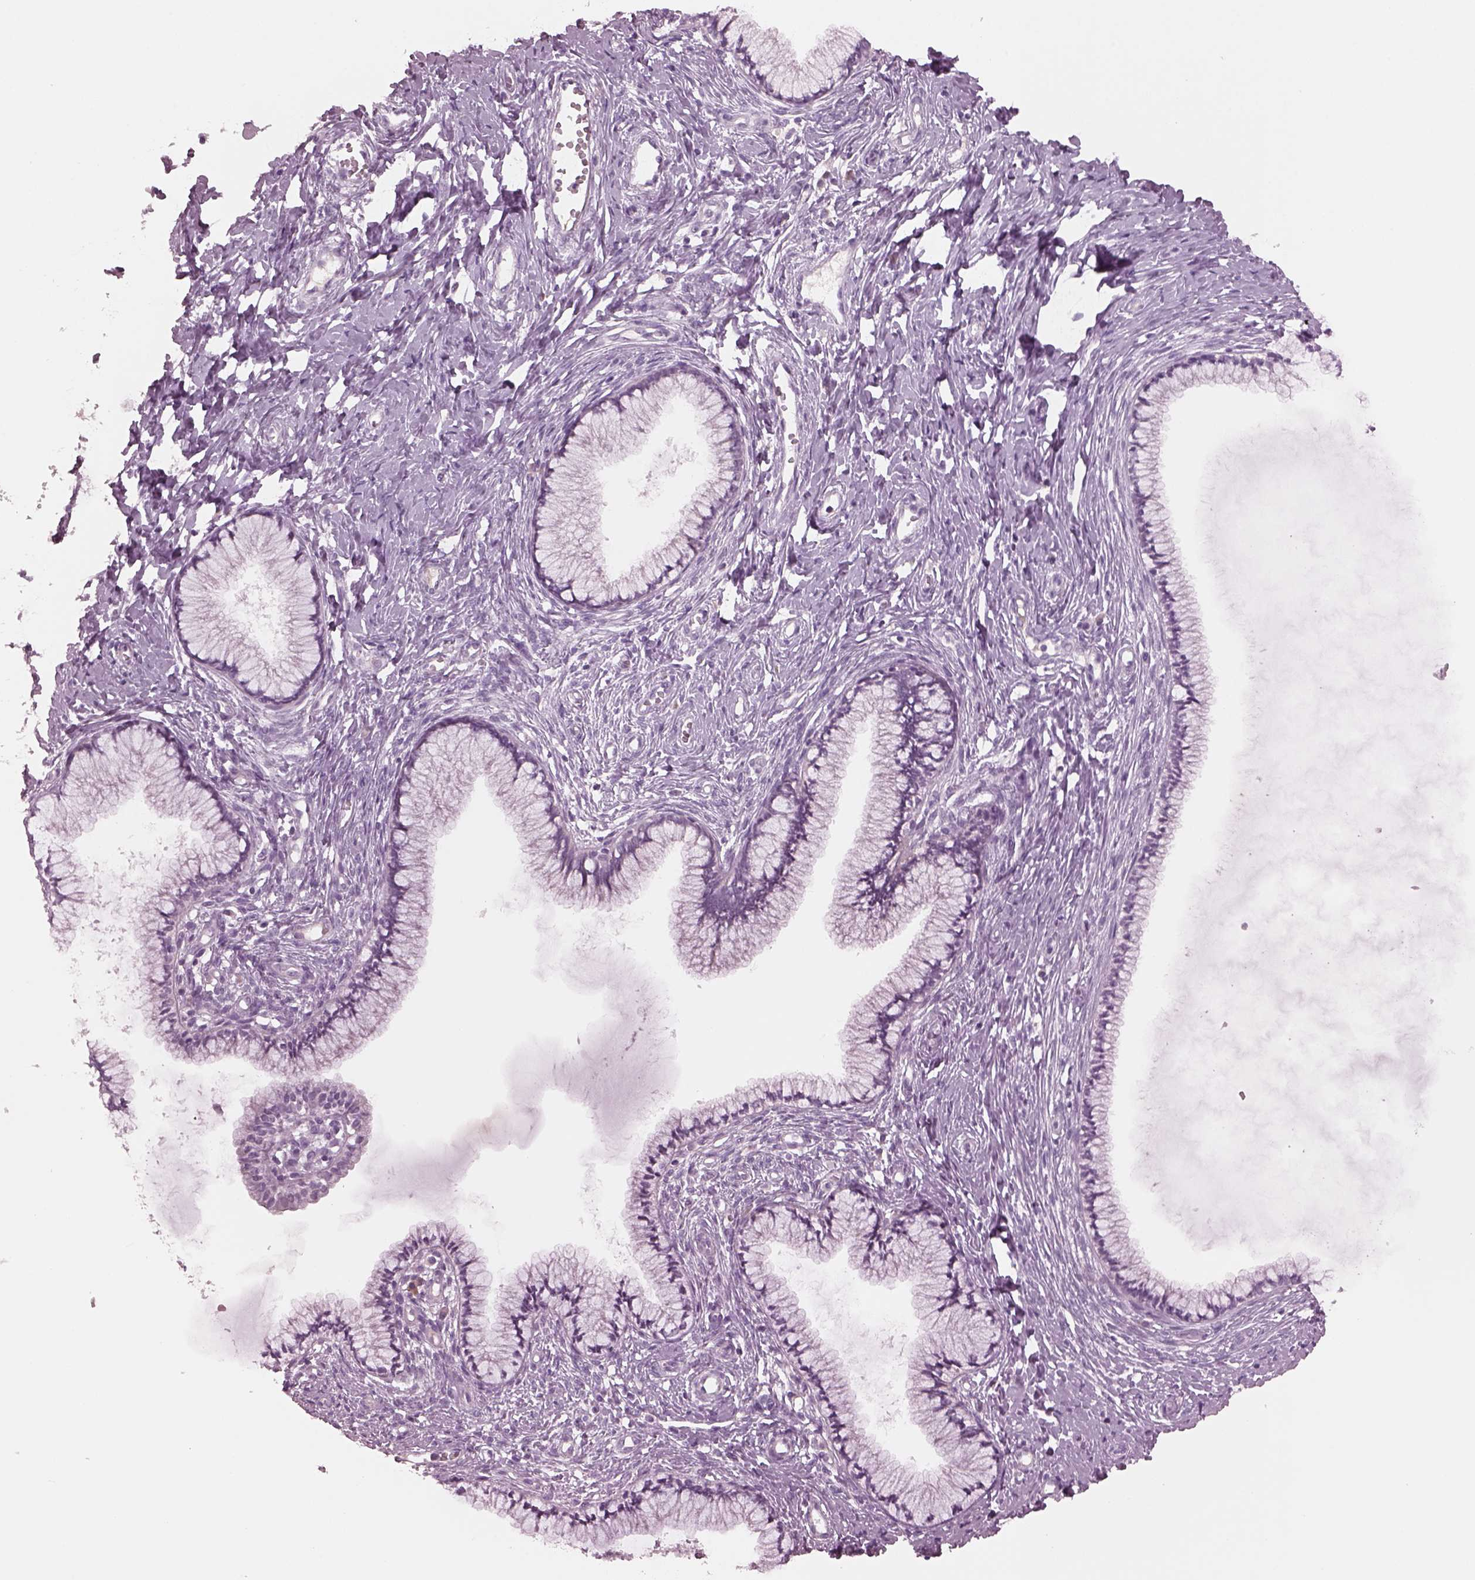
{"staining": {"intensity": "negative", "quantity": "none", "location": "none"}, "tissue": "cervix", "cell_type": "Glandular cells", "image_type": "normal", "snomed": [{"axis": "morphology", "description": "Normal tissue, NOS"}, {"axis": "topography", "description": "Cervix"}], "caption": "Immunohistochemistry (IHC) photomicrograph of benign human cervix stained for a protein (brown), which exhibits no expression in glandular cells.", "gene": "CYLC1", "patient": {"sex": "female", "age": 40}}